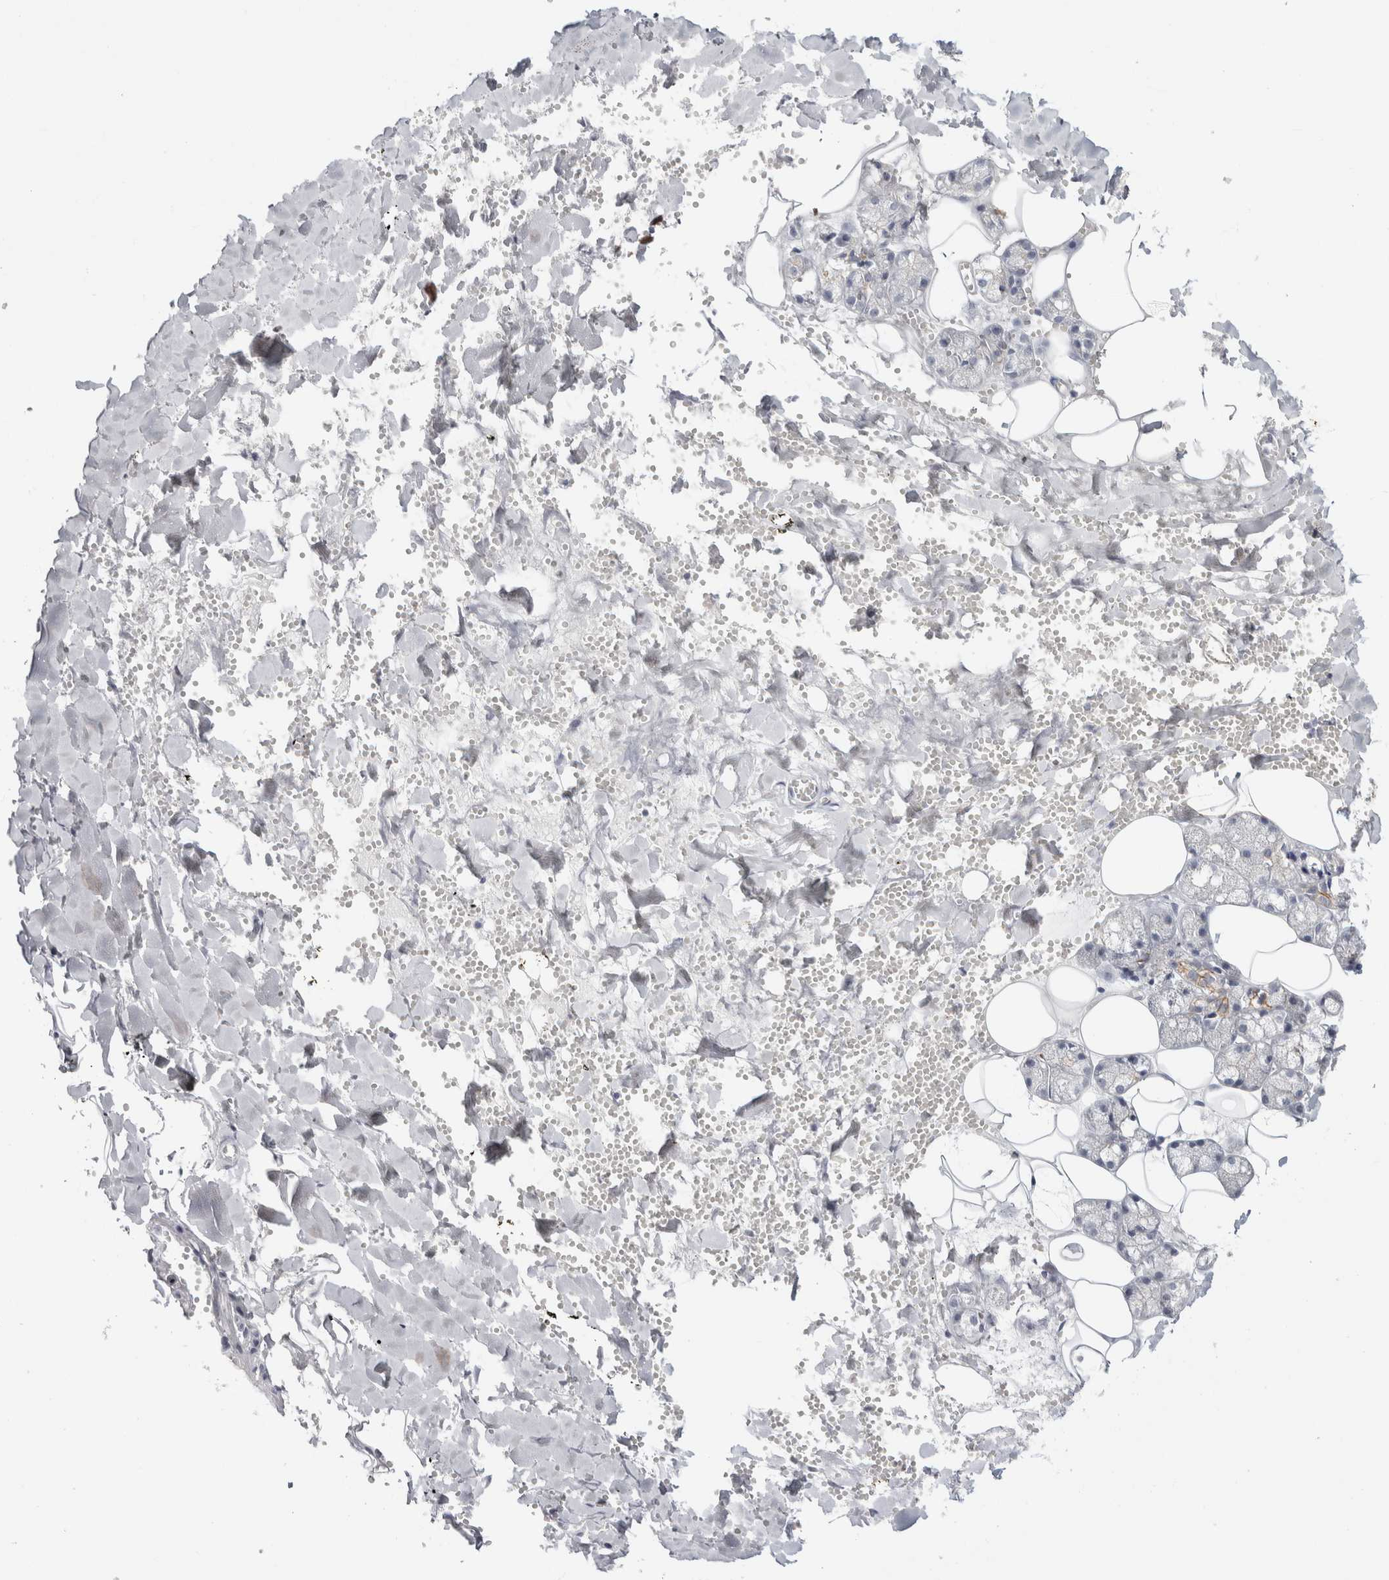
{"staining": {"intensity": "moderate", "quantity": "25%-75%", "location": "cytoplasmic/membranous"}, "tissue": "salivary gland", "cell_type": "Glandular cells", "image_type": "normal", "snomed": [{"axis": "morphology", "description": "Normal tissue, NOS"}, {"axis": "topography", "description": "Salivary gland"}], "caption": "Salivary gland stained with immunohistochemistry (IHC) exhibits moderate cytoplasmic/membranous positivity in approximately 25%-75% of glandular cells.", "gene": "RPH3AL", "patient": {"sex": "male", "age": 62}}